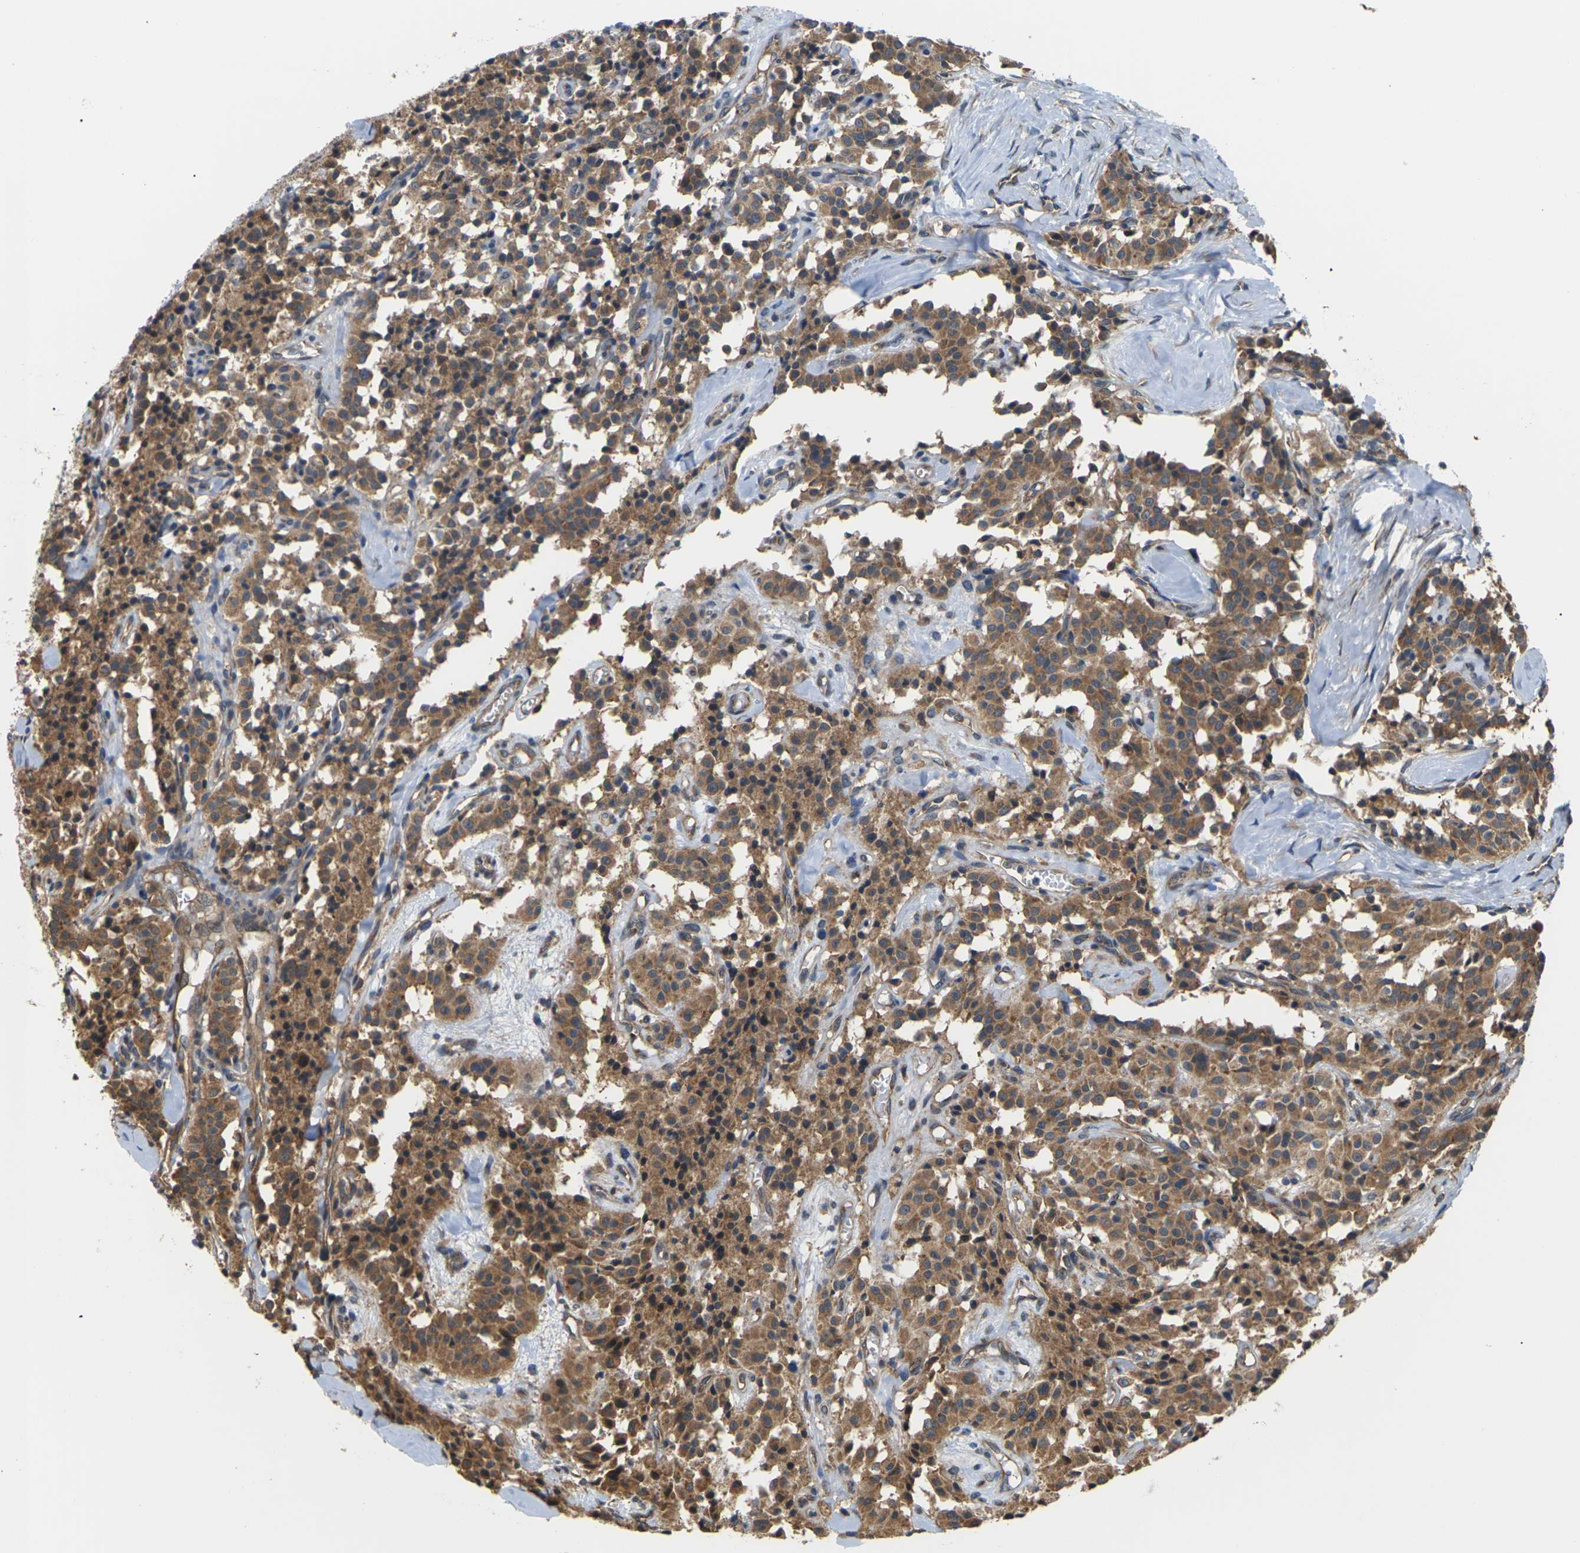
{"staining": {"intensity": "moderate", "quantity": ">75%", "location": "cytoplasmic/membranous"}, "tissue": "carcinoid", "cell_type": "Tumor cells", "image_type": "cancer", "snomed": [{"axis": "morphology", "description": "Carcinoid, malignant, NOS"}, {"axis": "topography", "description": "Lung"}], "caption": "A brown stain highlights moderate cytoplasmic/membranous positivity of a protein in carcinoid tumor cells.", "gene": "NRAS", "patient": {"sex": "male", "age": 30}}